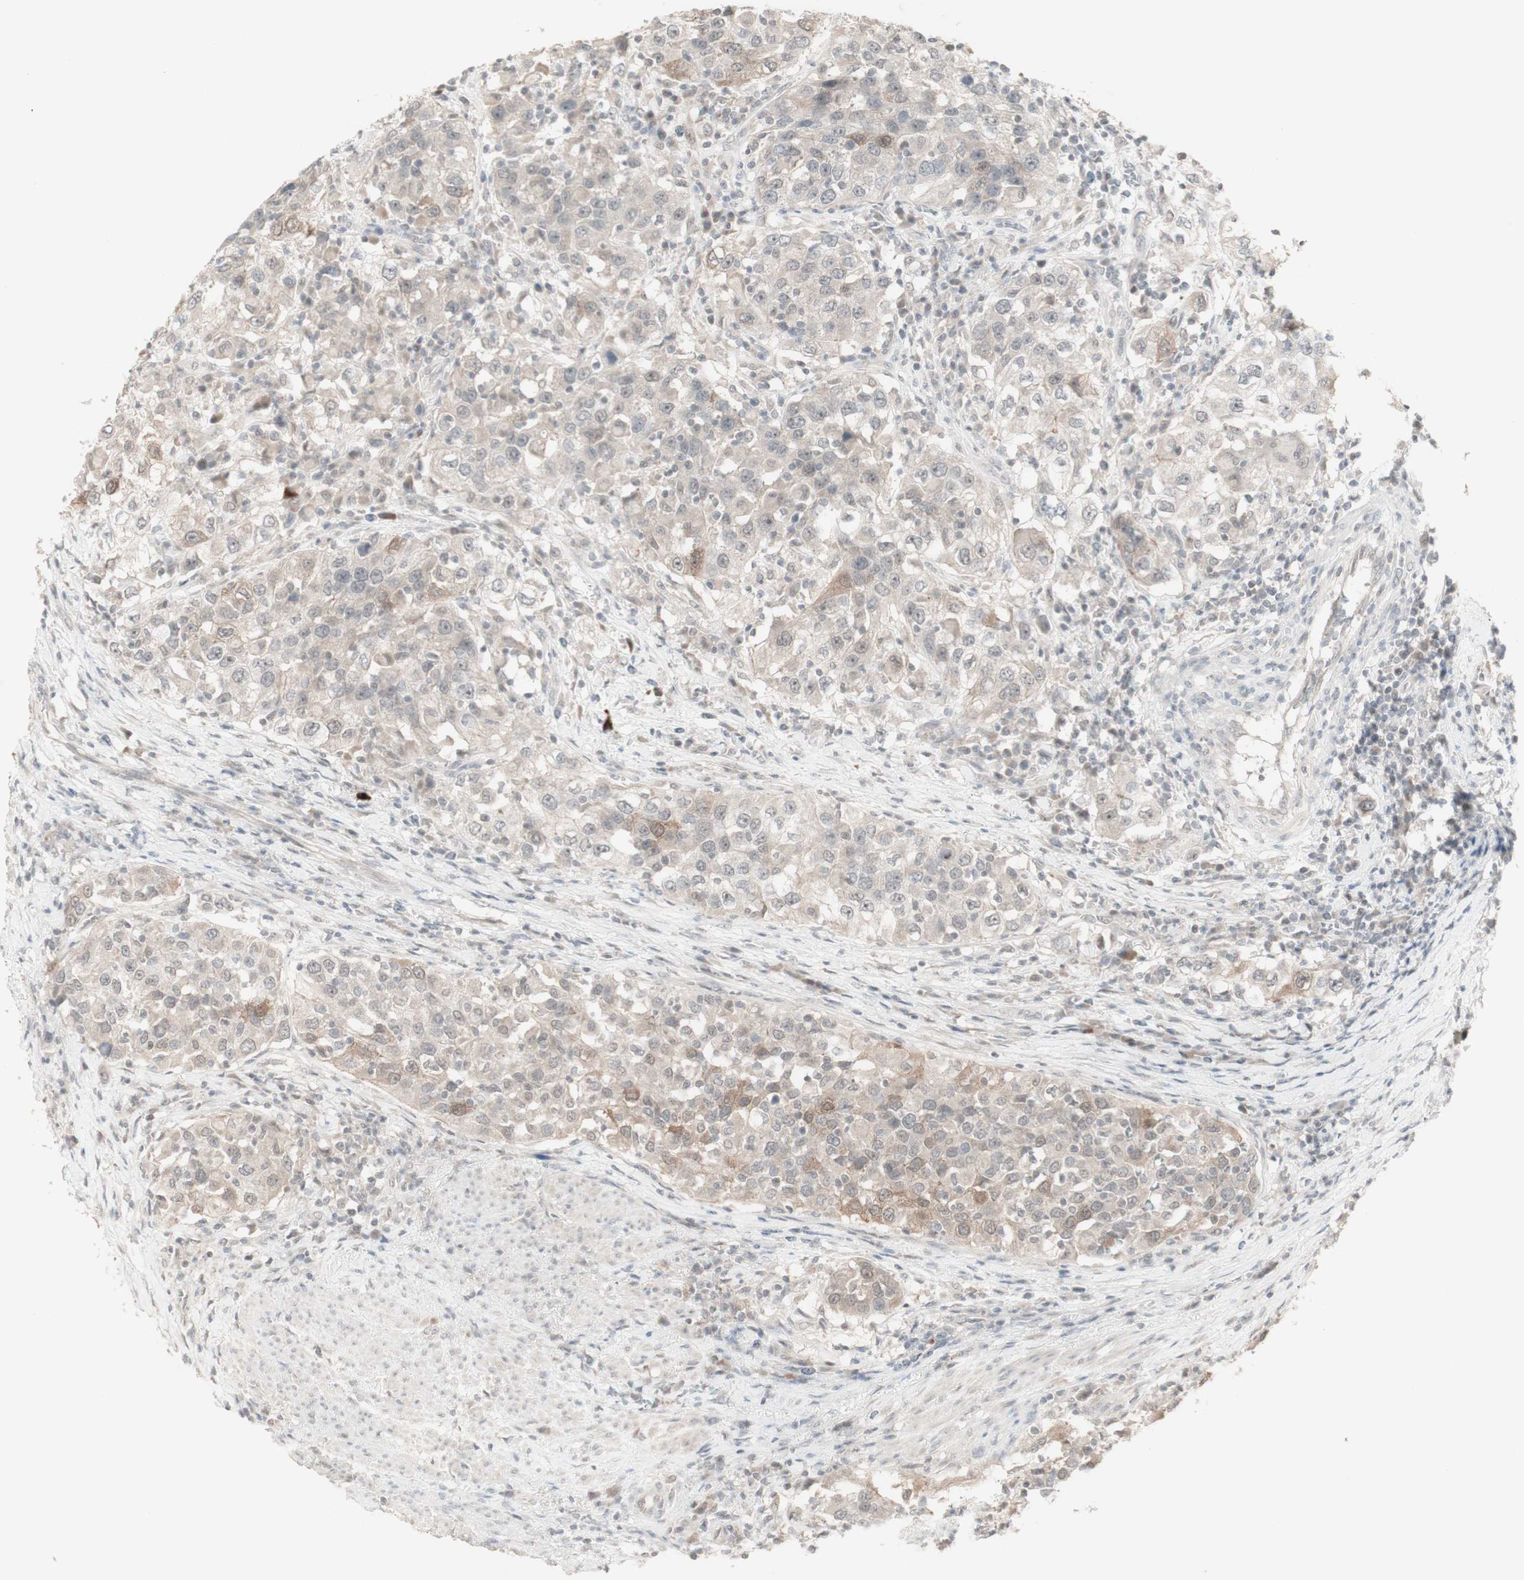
{"staining": {"intensity": "weak", "quantity": "25%-75%", "location": "cytoplasmic/membranous"}, "tissue": "urothelial cancer", "cell_type": "Tumor cells", "image_type": "cancer", "snomed": [{"axis": "morphology", "description": "Urothelial carcinoma, High grade"}, {"axis": "topography", "description": "Urinary bladder"}], "caption": "Urothelial carcinoma (high-grade) was stained to show a protein in brown. There is low levels of weak cytoplasmic/membranous expression in approximately 25%-75% of tumor cells.", "gene": "C1orf116", "patient": {"sex": "female", "age": 80}}